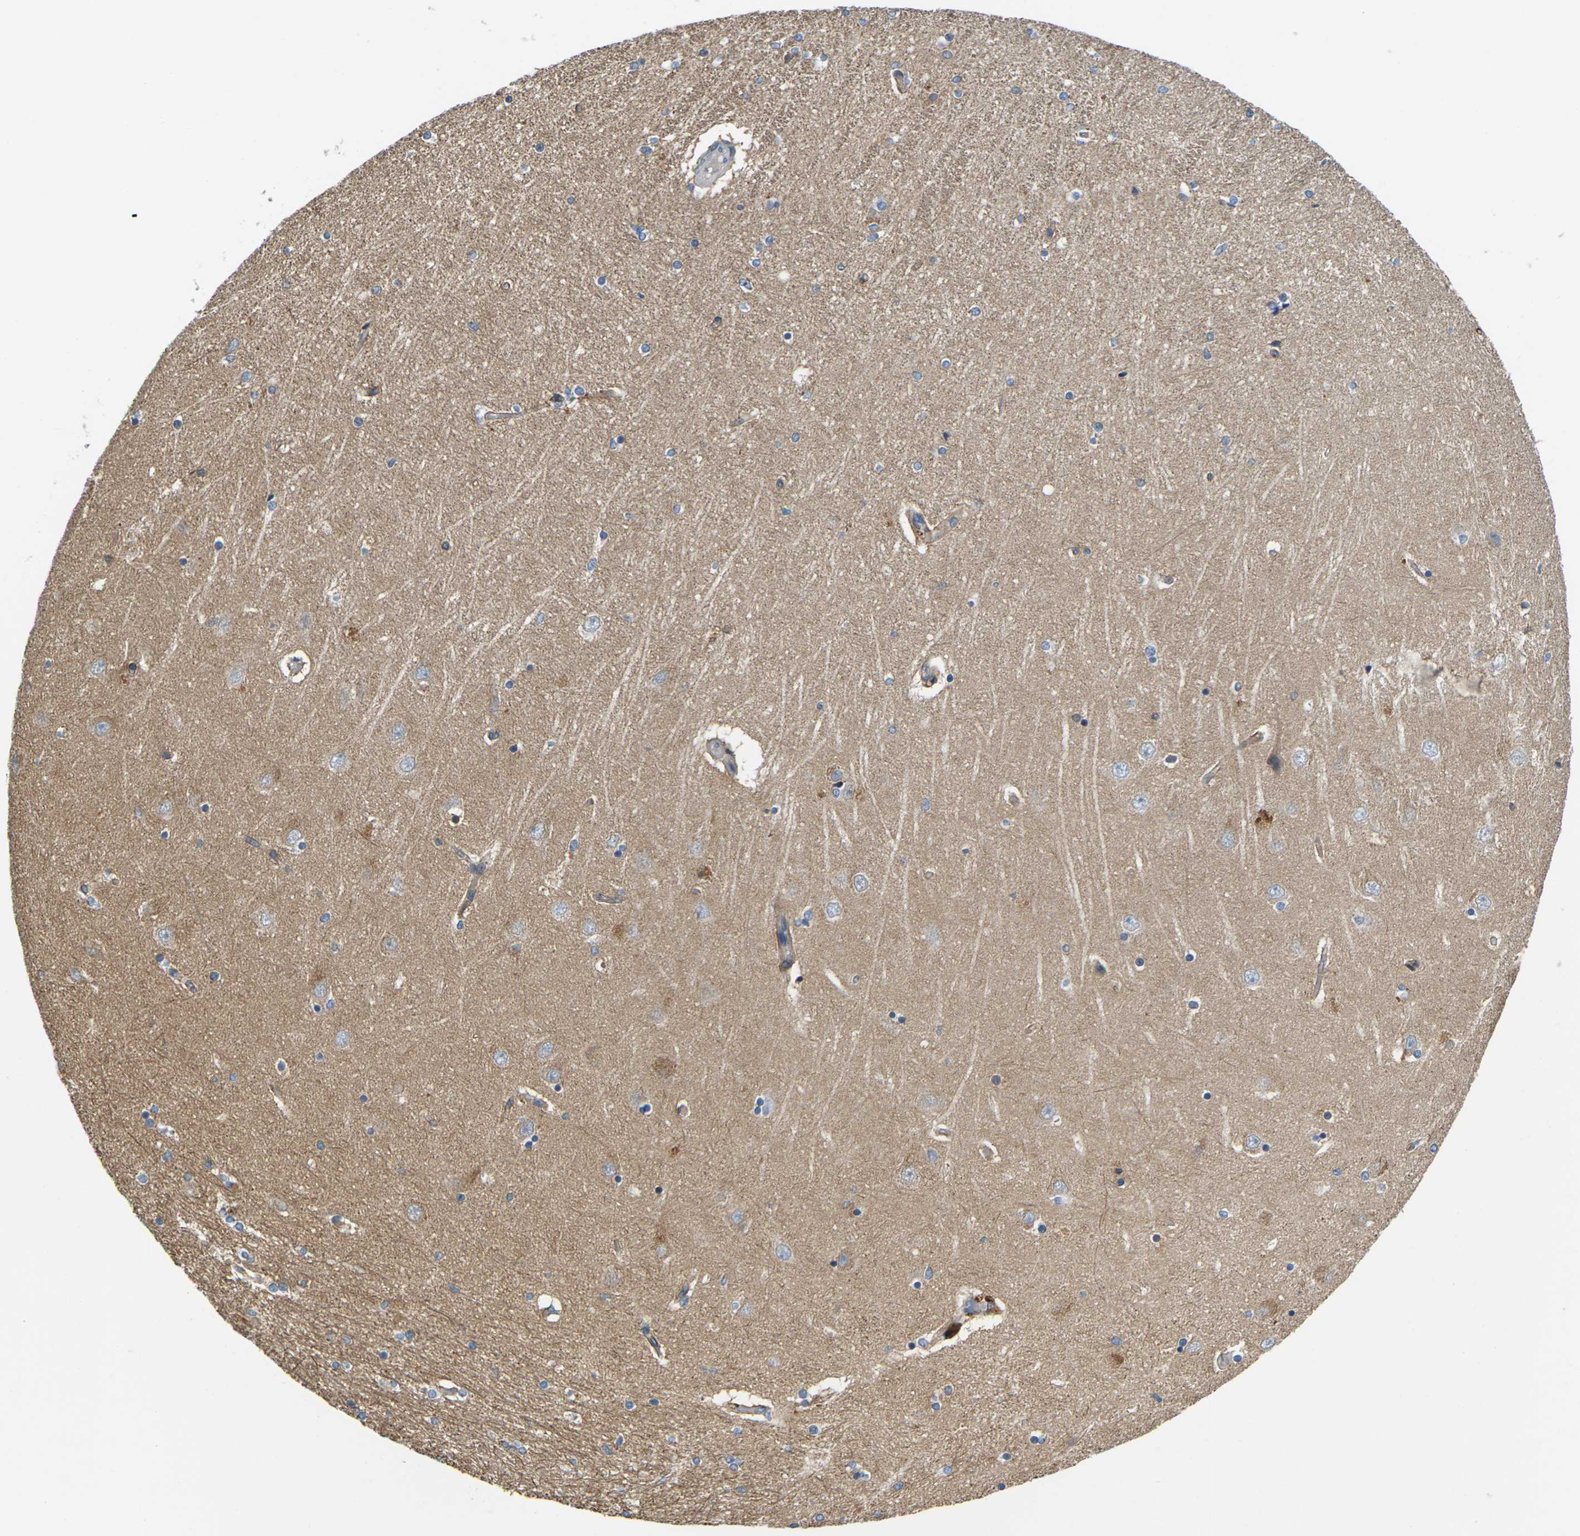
{"staining": {"intensity": "weak", "quantity": "25%-75%", "location": "cytoplasmic/membranous"}, "tissue": "hippocampus", "cell_type": "Glial cells", "image_type": "normal", "snomed": [{"axis": "morphology", "description": "Normal tissue, NOS"}, {"axis": "topography", "description": "Hippocampus"}], "caption": "An immunohistochemistry (IHC) photomicrograph of unremarkable tissue is shown. Protein staining in brown labels weak cytoplasmic/membranous positivity in hippocampus within glial cells. (DAB (3,3'-diaminobenzidine) IHC, brown staining for protein, blue staining for nuclei).", "gene": "SCNN1A", "patient": {"sex": "female", "age": 54}}